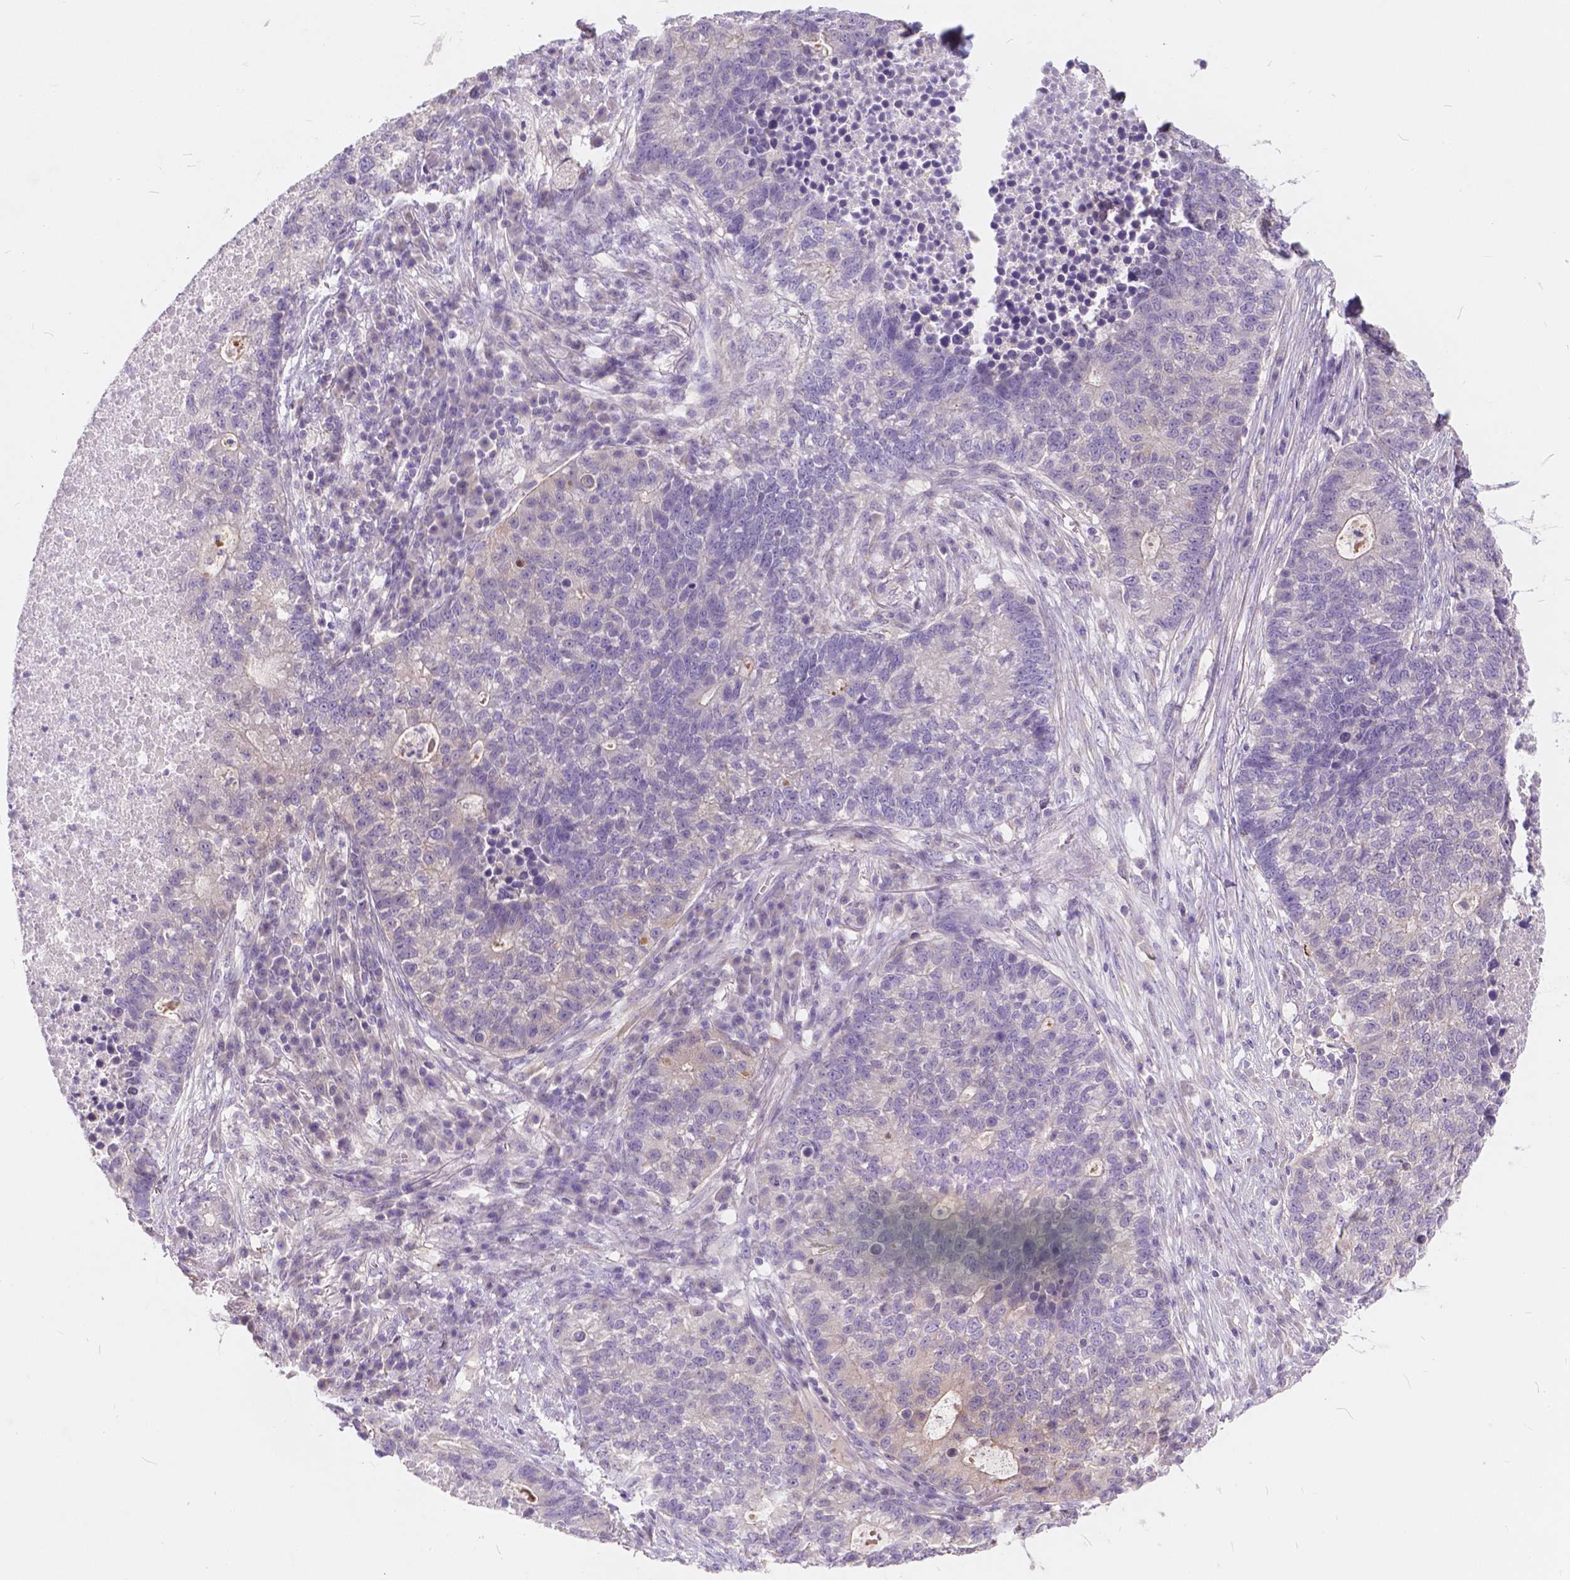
{"staining": {"intensity": "negative", "quantity": "none", "location": "none"}, "tissue": "lung cancer", "cell_type": "Tumor cells", "image_type": "cancer", "snomed": [{"axis": "morphology", "description": "Adenocarcinoma, NOS"}, {"axis": "topography", "description": "Lung"}], "caption": "Protein analysis of adenocarcinoma (lung) displays no significant positivity in tumor cells.", "gene": "PEX11G", "patient": {"sex": "male", "age": 57}}